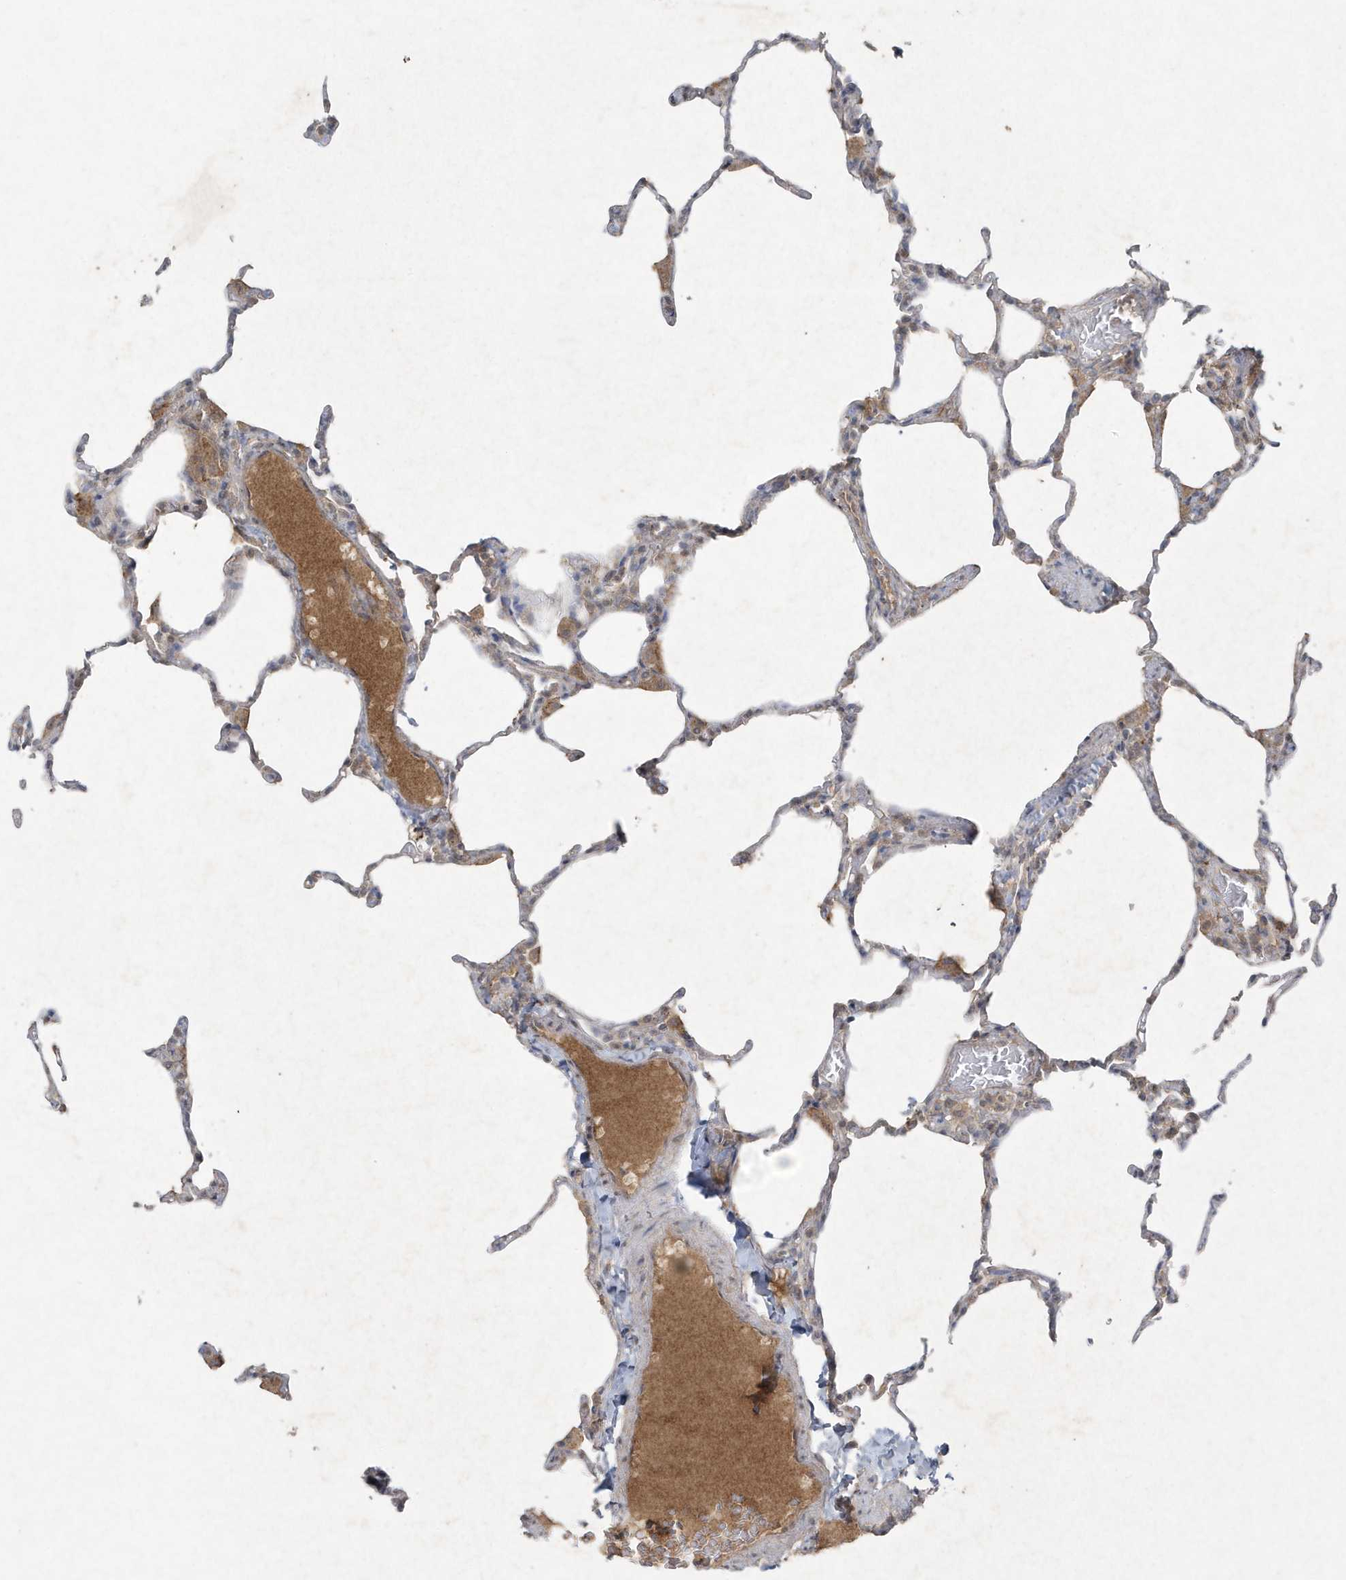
{"staining": {"intensity": "weak", "quantity": "<25%", "location": "cytoplasmic/membranous"}, "tissue": "lung", "cell_type": "Alveolar cells", "image_type": "normal", "snomed": [{"axis": "morphology", "description": "Normal tissue, NOS"}, {"axis": "topography", "description": "Lung"}], "caption": "Alveolar cells show no significant protein positivity in benign lung.", "gene": "C1RL", "patient": {"sex": "male", "age": 20}}